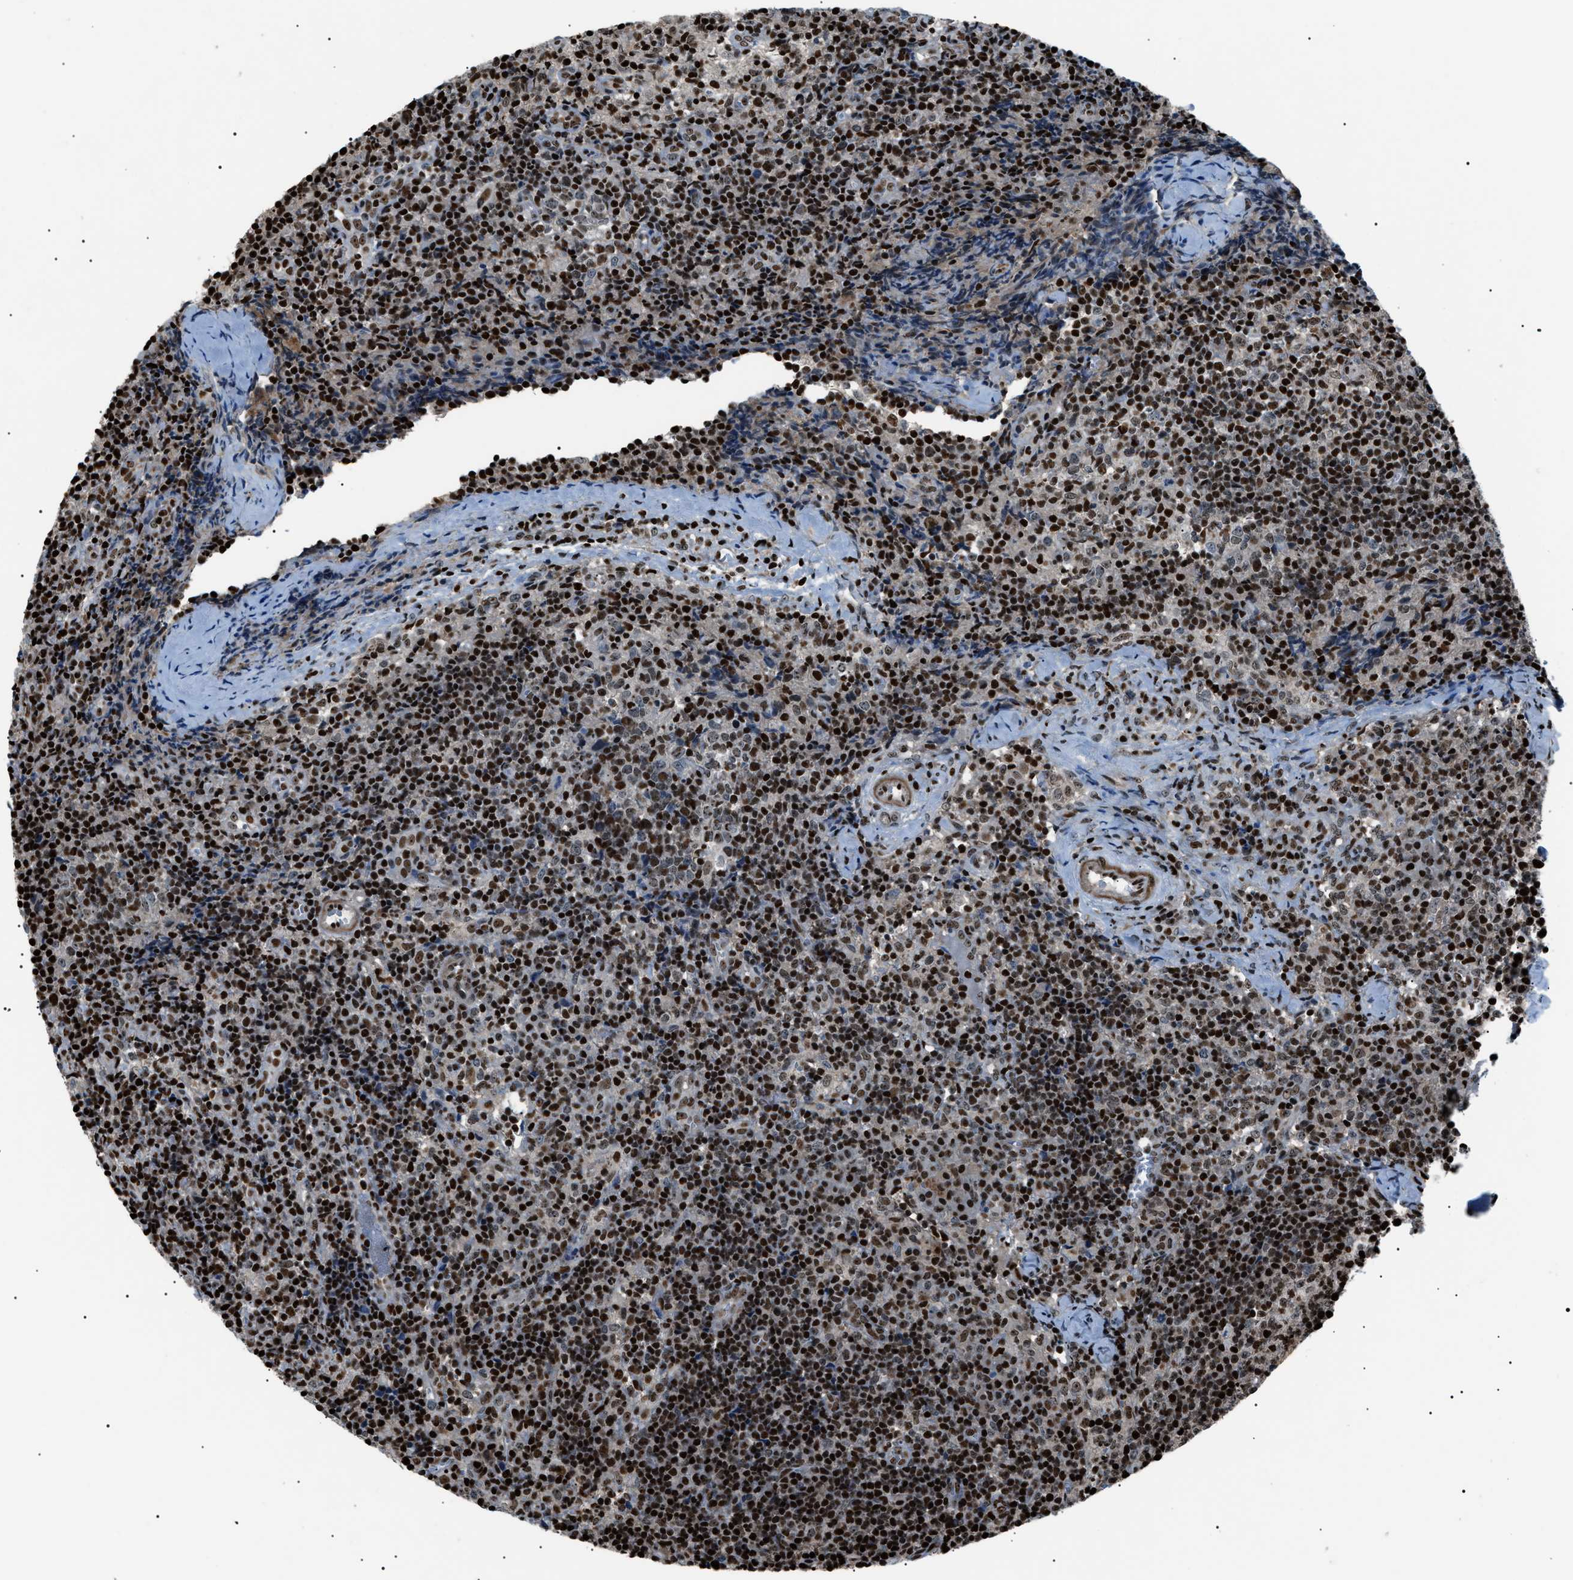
{"staining": {"intensity": "moderate", "quantity": "25%-75%", "location": "nuclear"}, "tissue": "lymph node", "cell_type": "Germinal center cells", "image_type": "normal", "snomed": [{"axis": "morphology", "description": "Normal tissue, NOS"}, {"axis": "morphology", "description": "Inflammation, NOS"}, {"axis": "topography", "description": "Lymph node"}], "caption": "A high-resolution micrograph shows immunohistochemistry (IHC) staining of benign lymph node, which displays moderate nuclear positivity in about 25%-75% of germinal center cells.", "gene": "PRKX", "patient": {"sex": "male", "age": 55}}